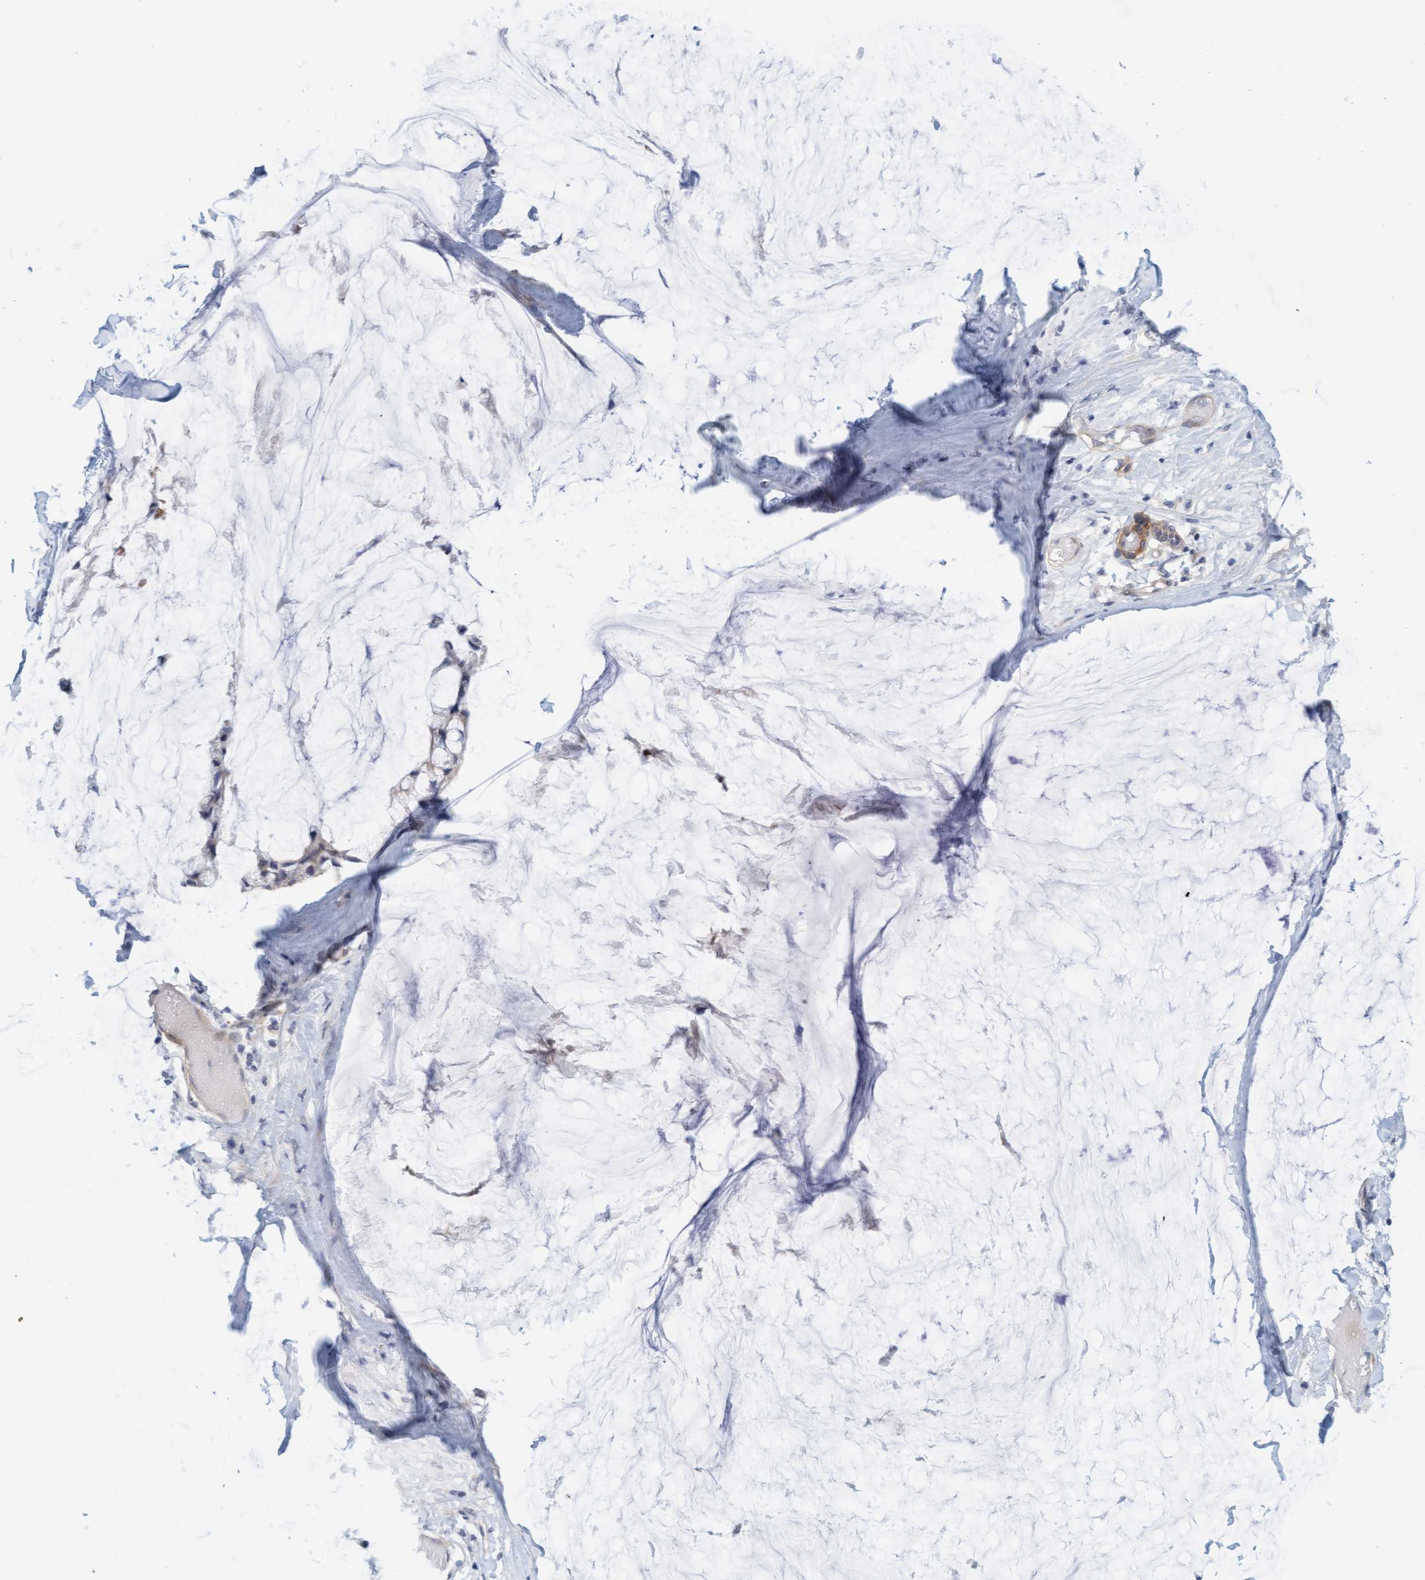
{"staining": {"intensity": "weak", "quantity": "<25%", "location": "cytoplasmic/membranous"}, "tissue": "ovarian cancer", "cell_type": "Tumor cells", "image_type": "cancer", "snomed": [{"axis": "morphology", "description": "Cystadenocarcinoma, mucinous, NOS"}, {"axis": "topography", "description": "Ovary"}], "caption": "Micrograph shows no significant protein staining in tumor cells of ovarian cancer.", "gene": "TSTD2", "patient": {"sex": "female", "age": 39}}